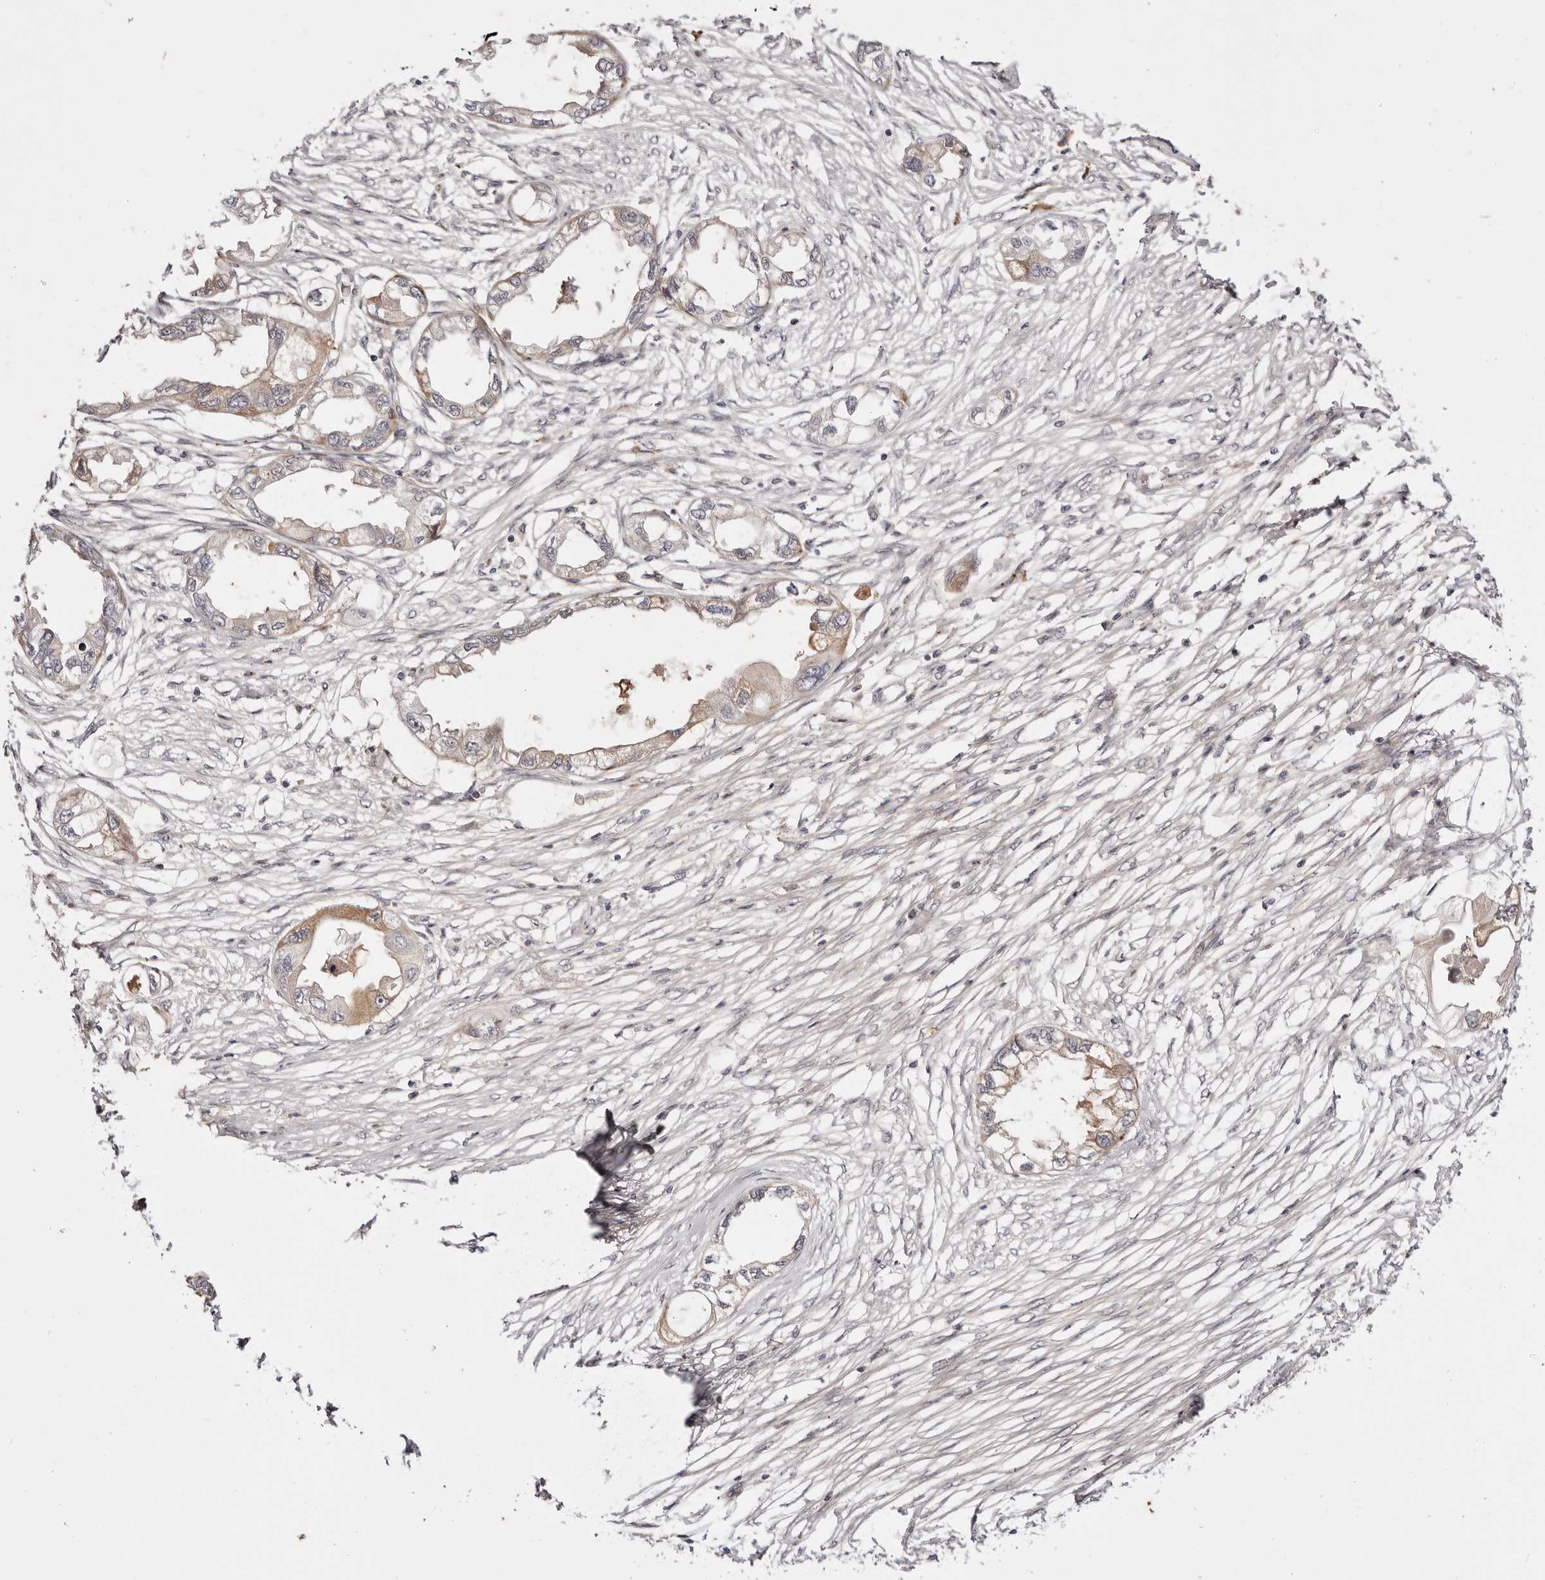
{"staining": {"intensity": "moderate", "quantity": "<25%", "location": "cytoplasmic/membranous"}, "tissue": "endometrial cancer", "cell_type": "Tumor cells", "image_type": "cancer", "snomed": [{"axis": "morphology", "description": "Adenocarcinoma, NOS"}, {"axis": "morphology", "description": "Adenocarcinoma, metastatic, NOS"}, {"axis": "topography", "description": "Adipose tissue"}, {"axis": "topography", "description": "Endometrium"}], "caption": "Endometrial cancer stained with a protein marker exhibits moderate staining in tumor cells.", "gene": "WRN", "patient": {"sex": "female", "age": 67}}